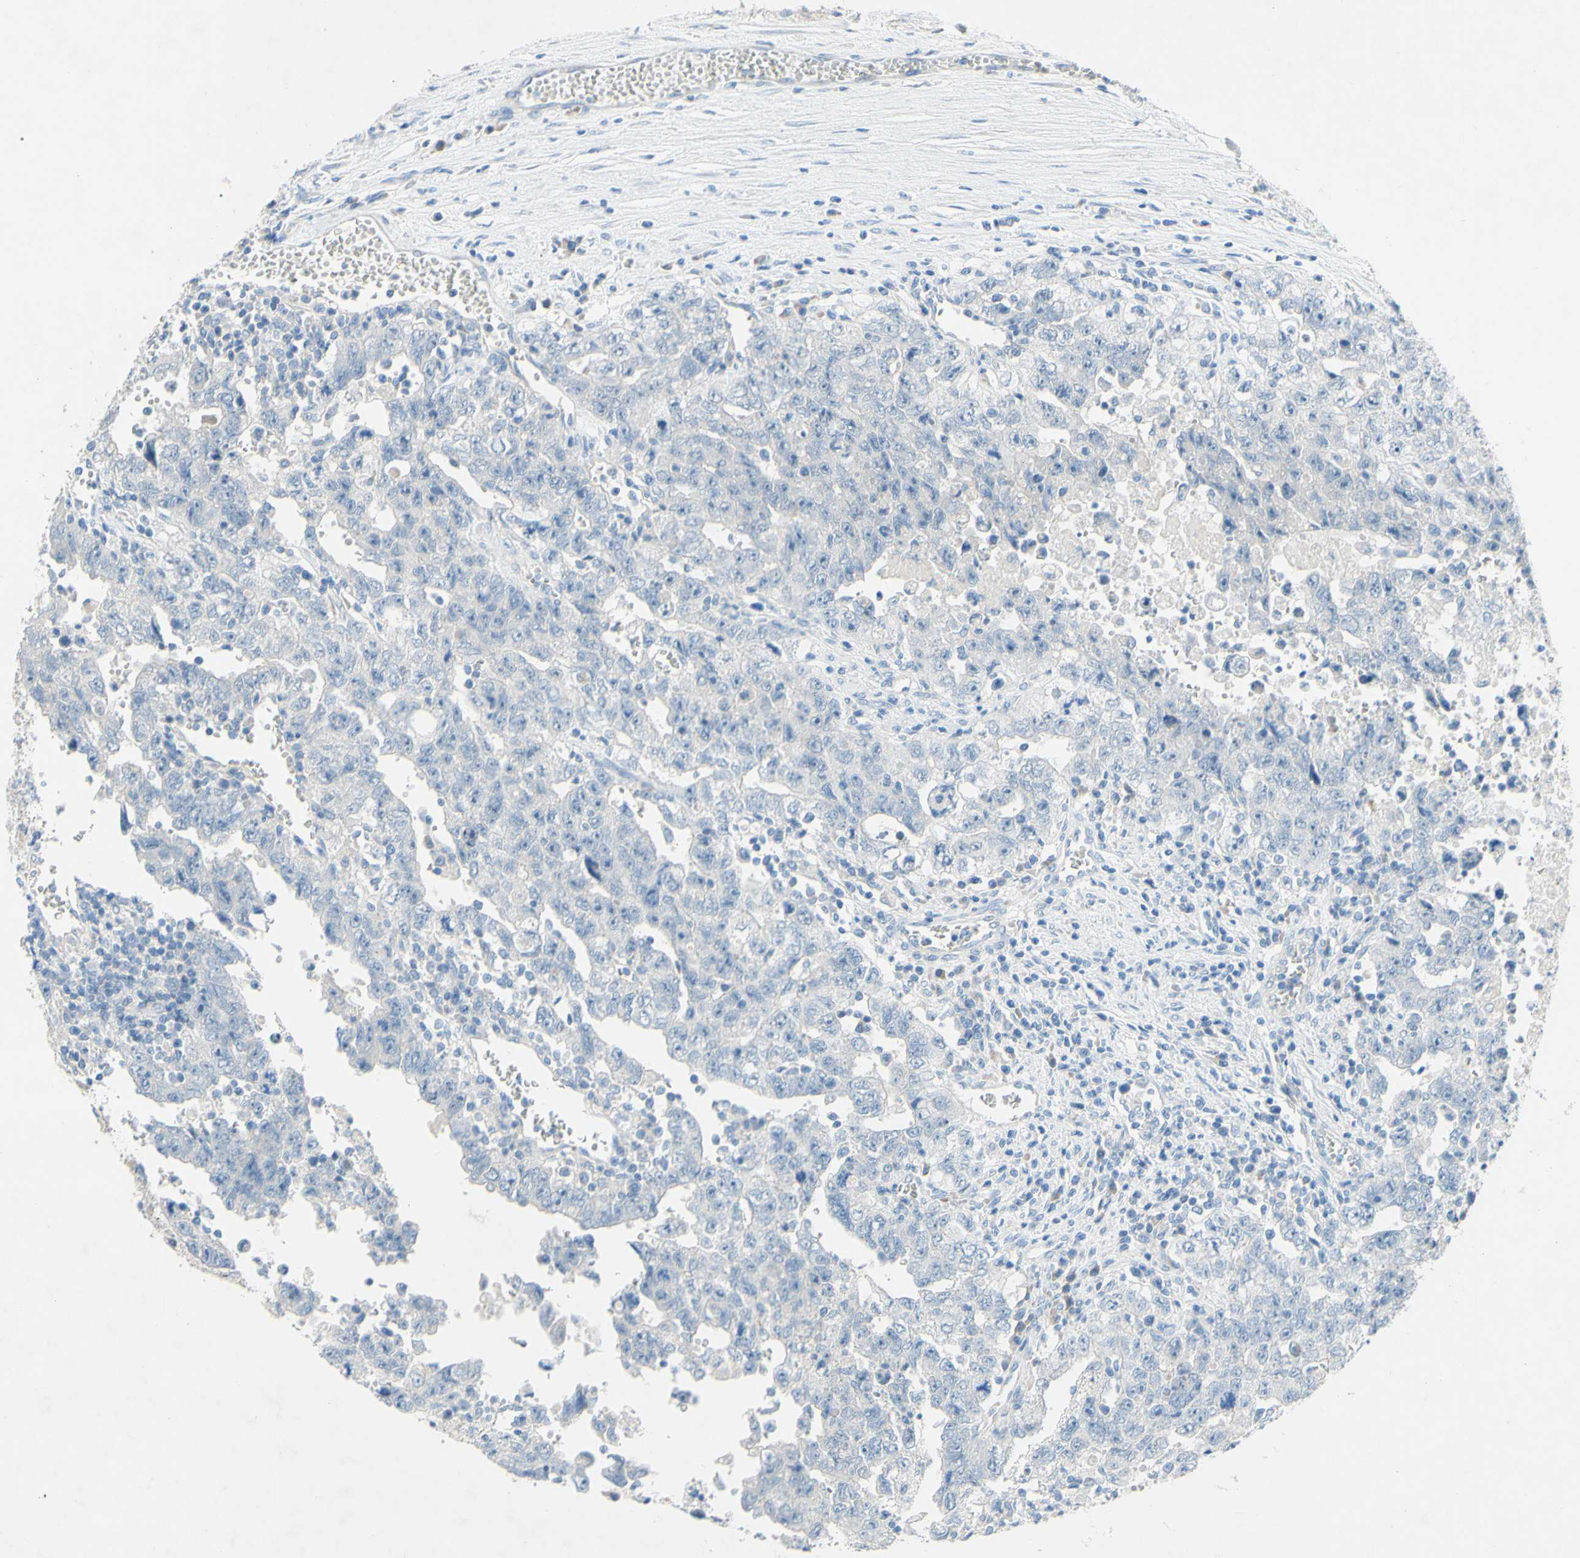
{"staining": {"intensity": "negative", "quantity": "none", "location": "none"}, "tissue": "testis cancer", "cell_type": "Tumor cells", "image_type": "cancer", "snomed": [{"axis": "morphology", "description": "Carcinoma, Embryonal, NOS"}, {"axis": "topography", "description": "Testis"}], "caption": "Tumor cells are negative for protein expression in human testis embryonal carcinoma.", "gene": "ACADL", "patient": {"sex": "male", "age": 28}}